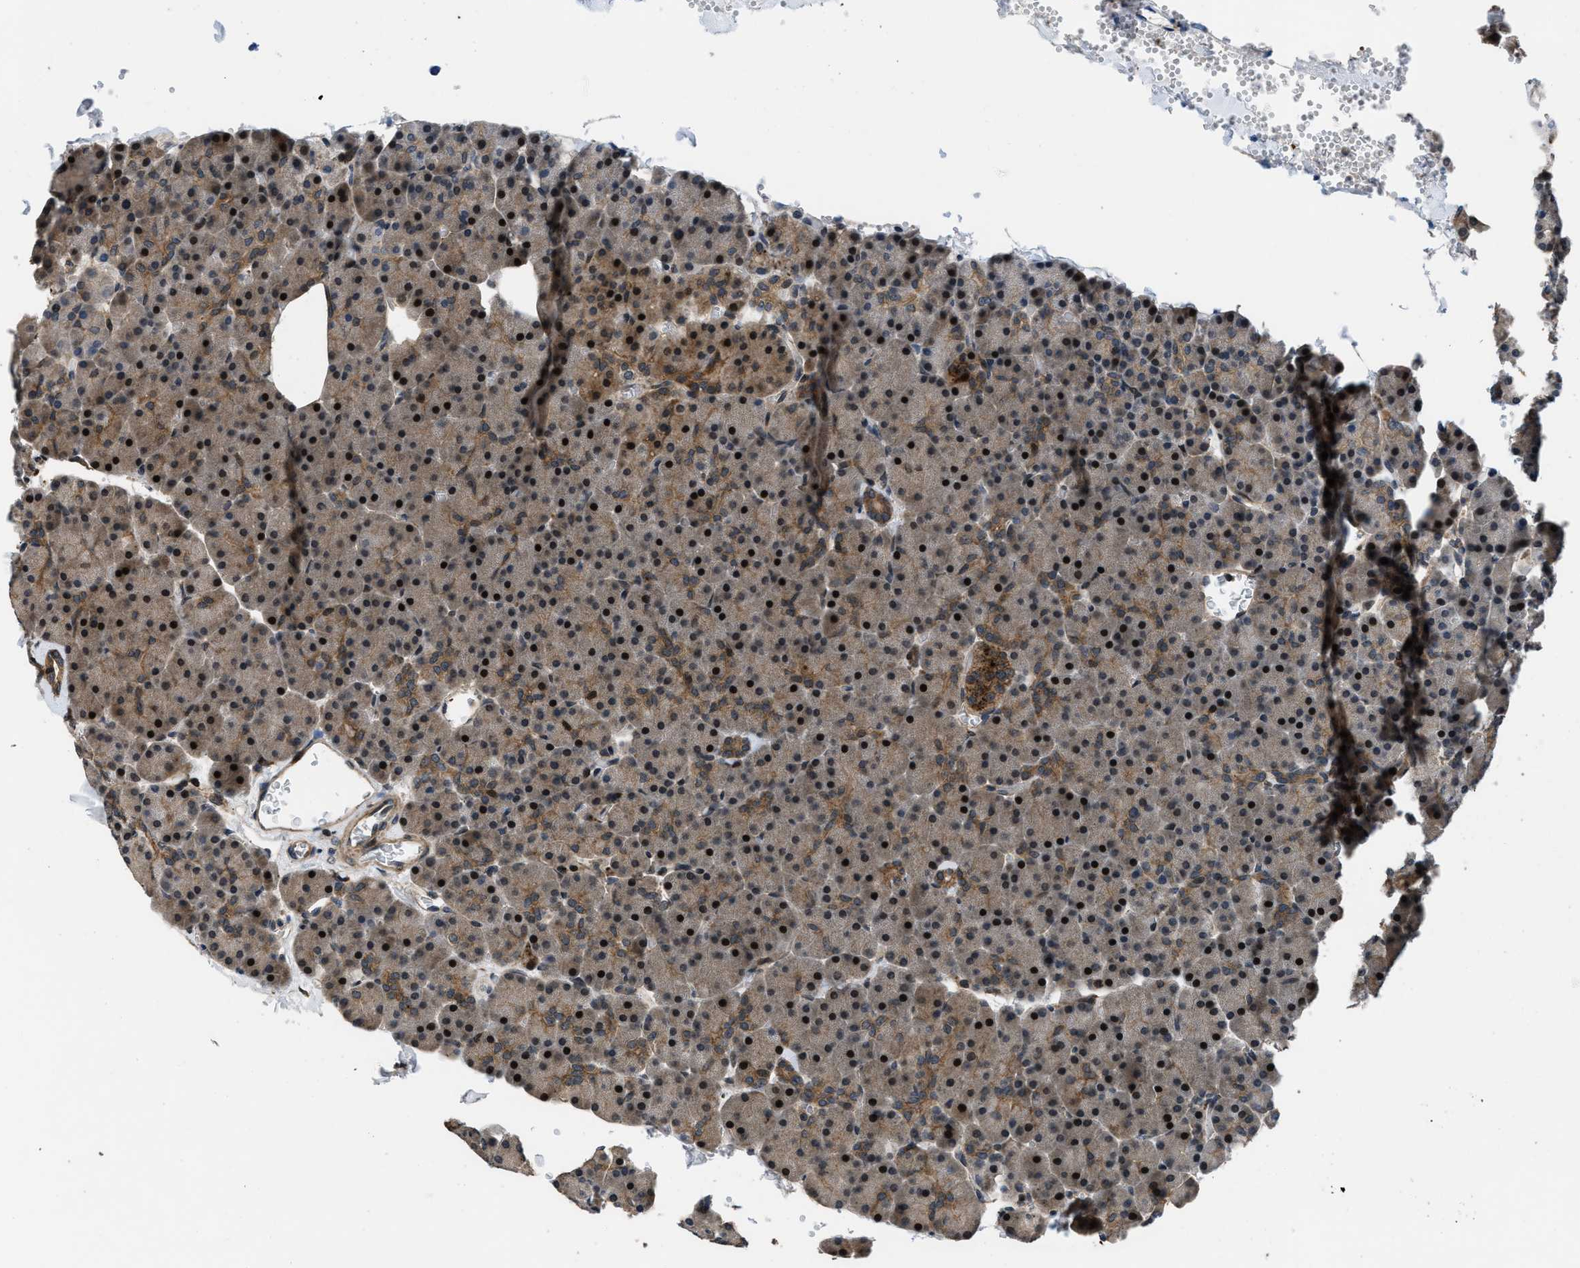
{"staining": {"intensity": "moderate", "quantity": "25%-75%", "location": "cytoplasmic/membranous,nuclear"}, "tissue": "pancreas", "cell_type": "Exocrine glandular cells", "image_type": "normal", "snomed": [{"axis": "morphology", "description": "Normal tissue, NOS"}, {"axis": "topography", "description": "Pancreas"}], "caption": "The immunohistochemical stain highlights moderate cytoplasmic/membranous,nuclear expression in exocrine glandular cells of benign pancreas.", "gene": "CTBS", "patient": {"sex": "female", "age": 35}}